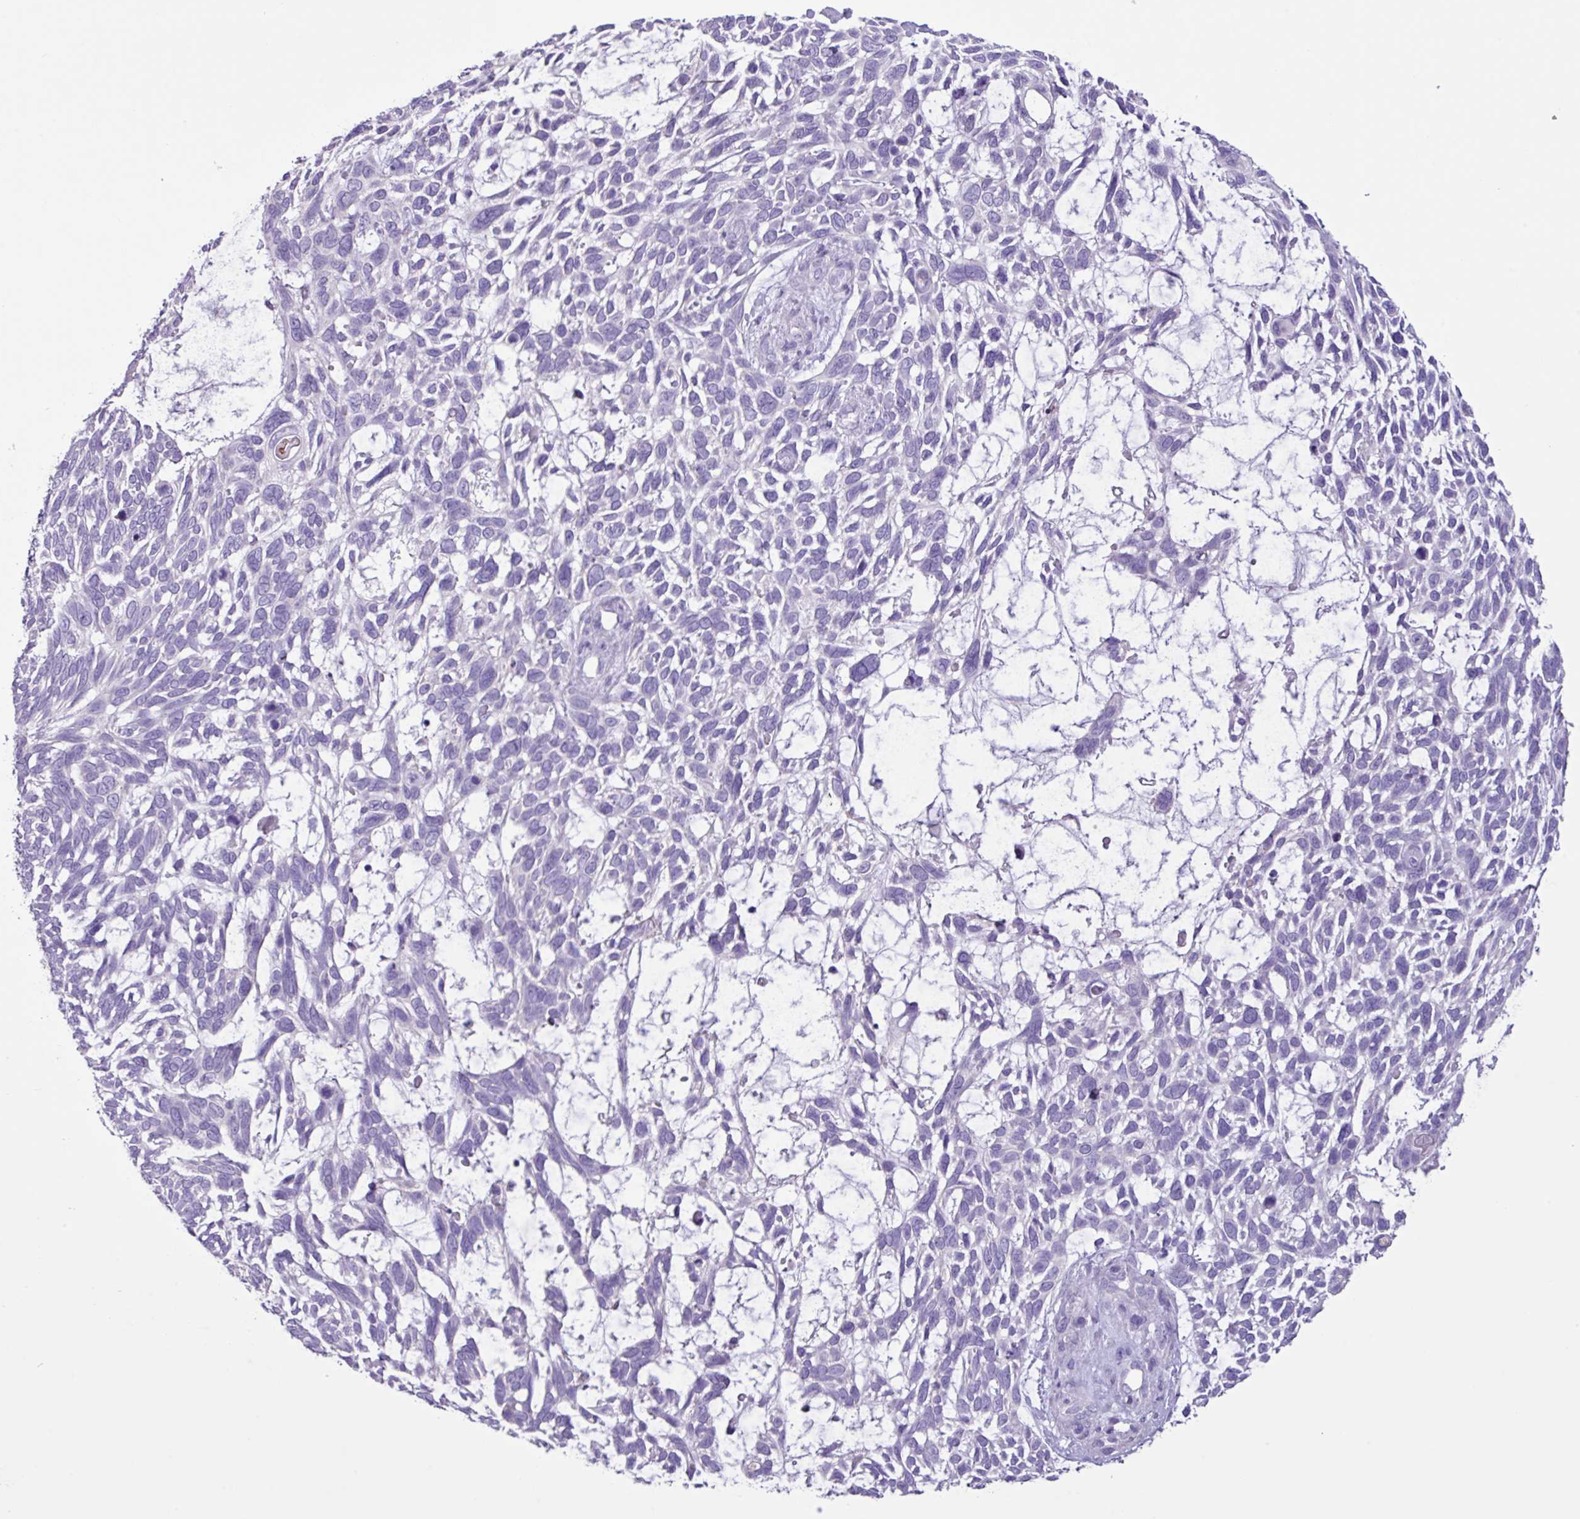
{"staining": {"intensity": "negative", "quantity": "none", "location": "none"}, "tissue": "skin cancer", "cell_type": "Tumor cells", "image_type": "cancer", "snomed": [{"axis": "morphology", "description": "Basal cell carcinoma"}, {"axis": "topography", "description": "Skin"}], "caption": "A high-resolution photomicrograph shows IHC staining of skin cancer, which displays no significant staining in tumor cells.", "gene": "CYSTM1", "patient": {"sex": "male", "age": 88}}